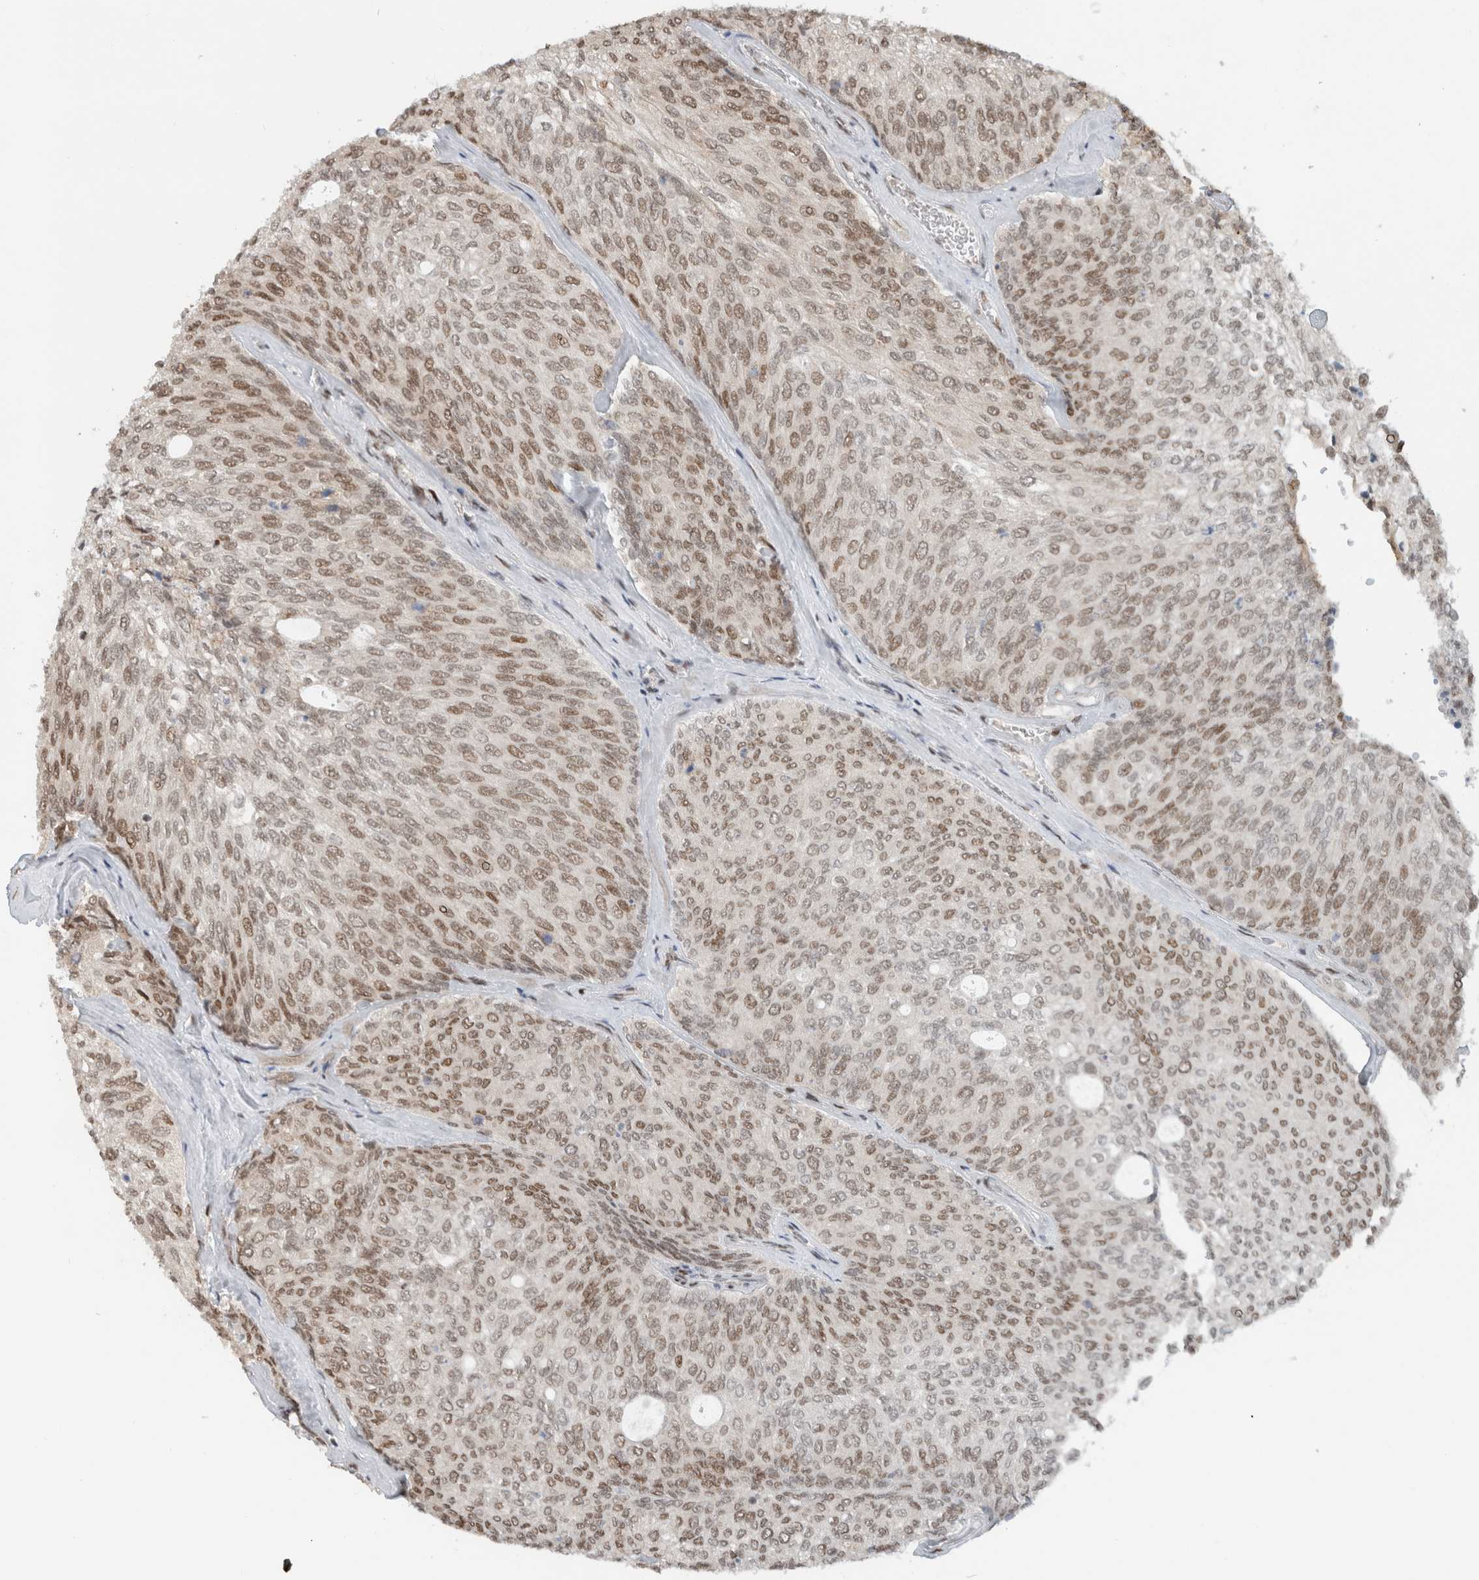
{"staining": {"intensity": "moderate", "quantity": ">75%", "location": "nuclear"}, "tissue": "urothelial cancer", "cell_type": "Tumor cells", "image_type": "cancer", "snomed": [{"axis": "morphology", "description": "Urothelial carcinoma, Low grade"}, {"axis": "topography", "description": "Urinary bladder"}], "caption": "A brown stain labels moderate nuclear positivity of a protein in low-grade urothelial carcinoma tumor cells. The protein is shown in brown color, while the nuclei are stained blue.", "gene": "HNRNPR", "patient": {"sex": "female", "age": 79}}